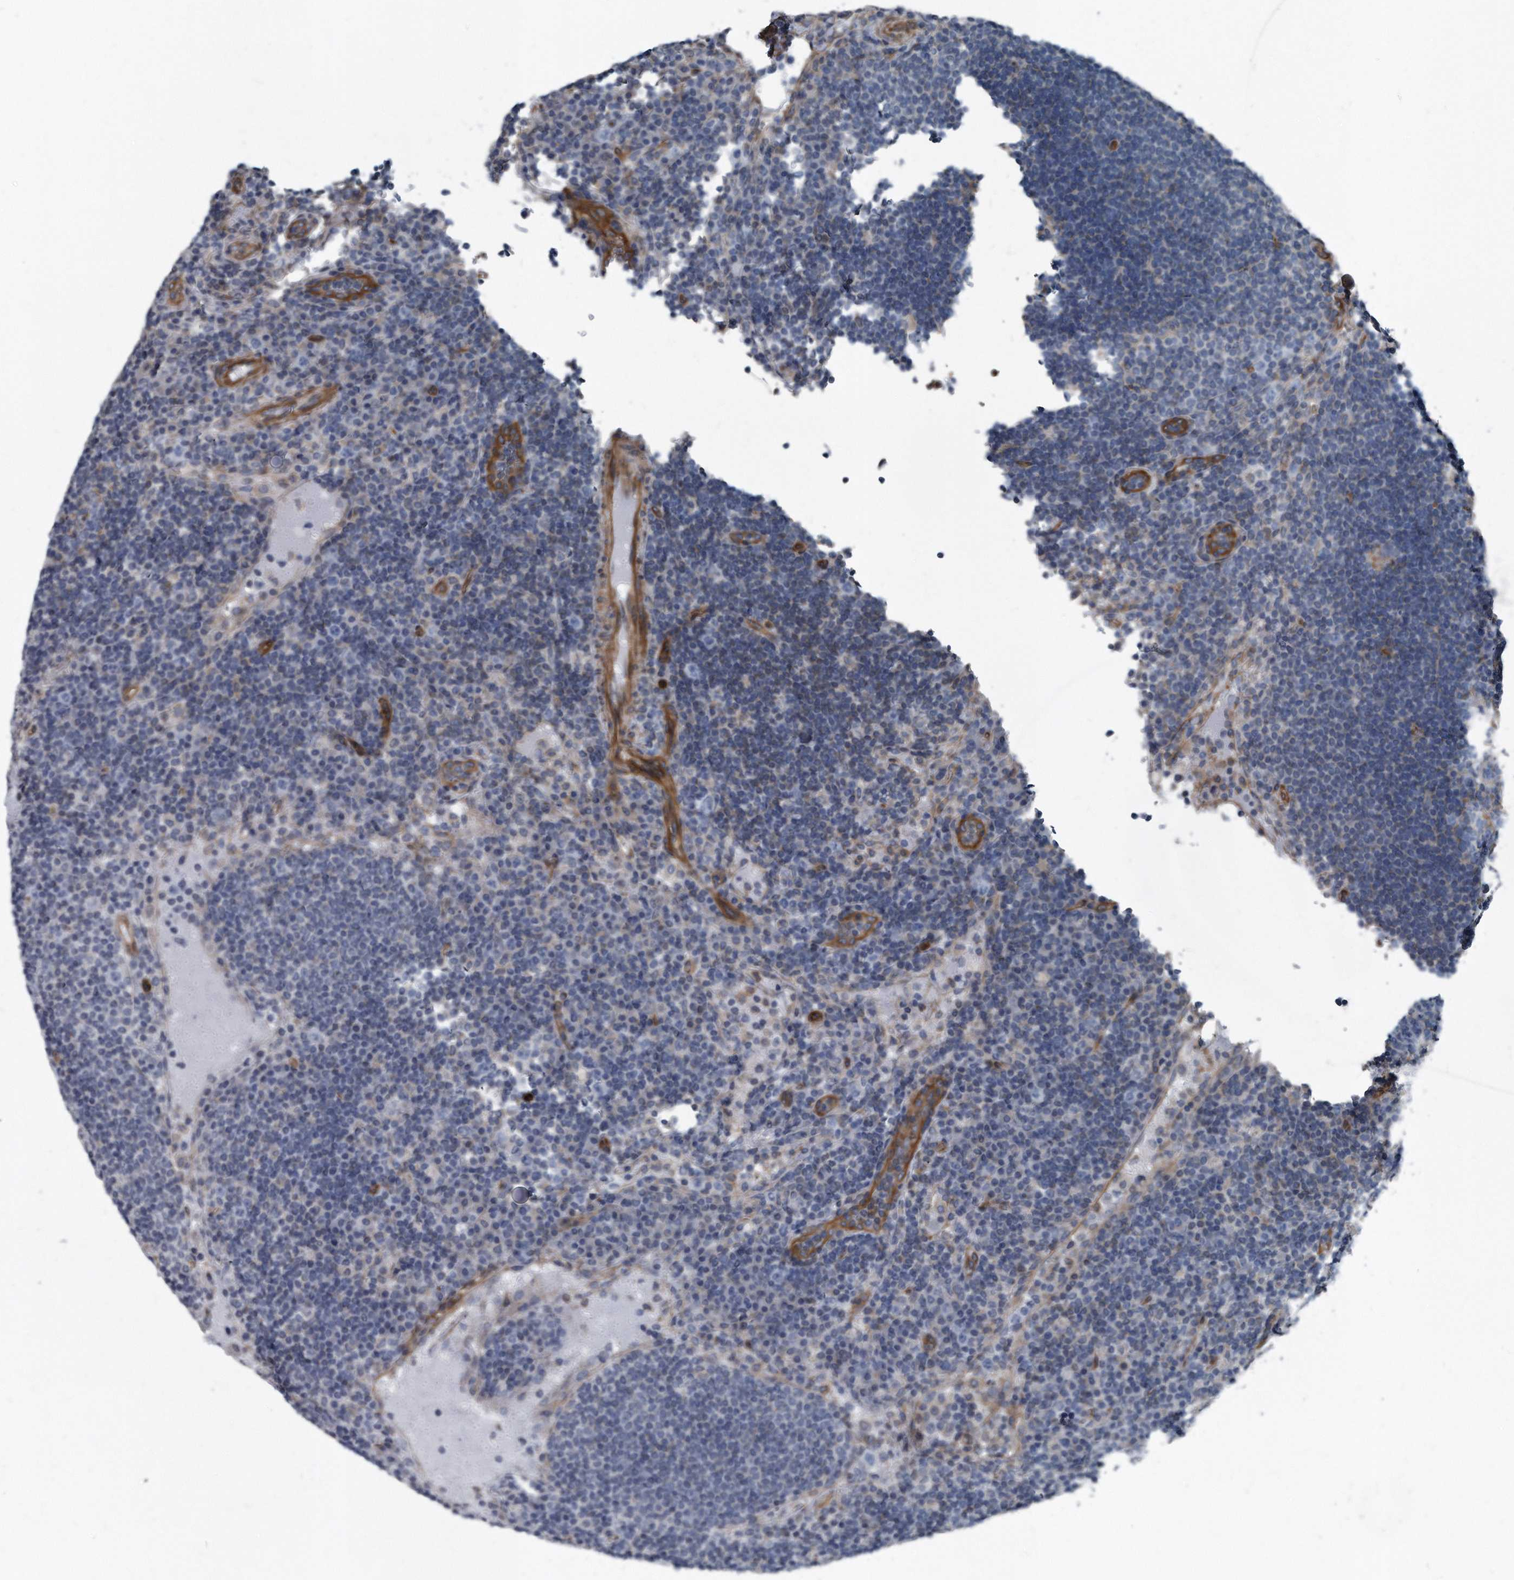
{"staining": {"intensity": "negative", "quantity": "none", "location": "none"}, "tissue": "lymph node", "cell_type": "Non-germinal center cells", "image_type": "normal", "snomed": [{"axis": "morphology", "description": "Normal tissue, NOS"}, {"axis": "topography", "description": "Lymph node"}], "caption": "This image is of unremarkable lymph node stained with immunohistochemistry (IHC) to label a protein in brown with the nuclei are counter-stained blue. There is no expression in non-germinal center cells.", "gene": "PLEC", "patient": {"sex": "female", "age": 53}}